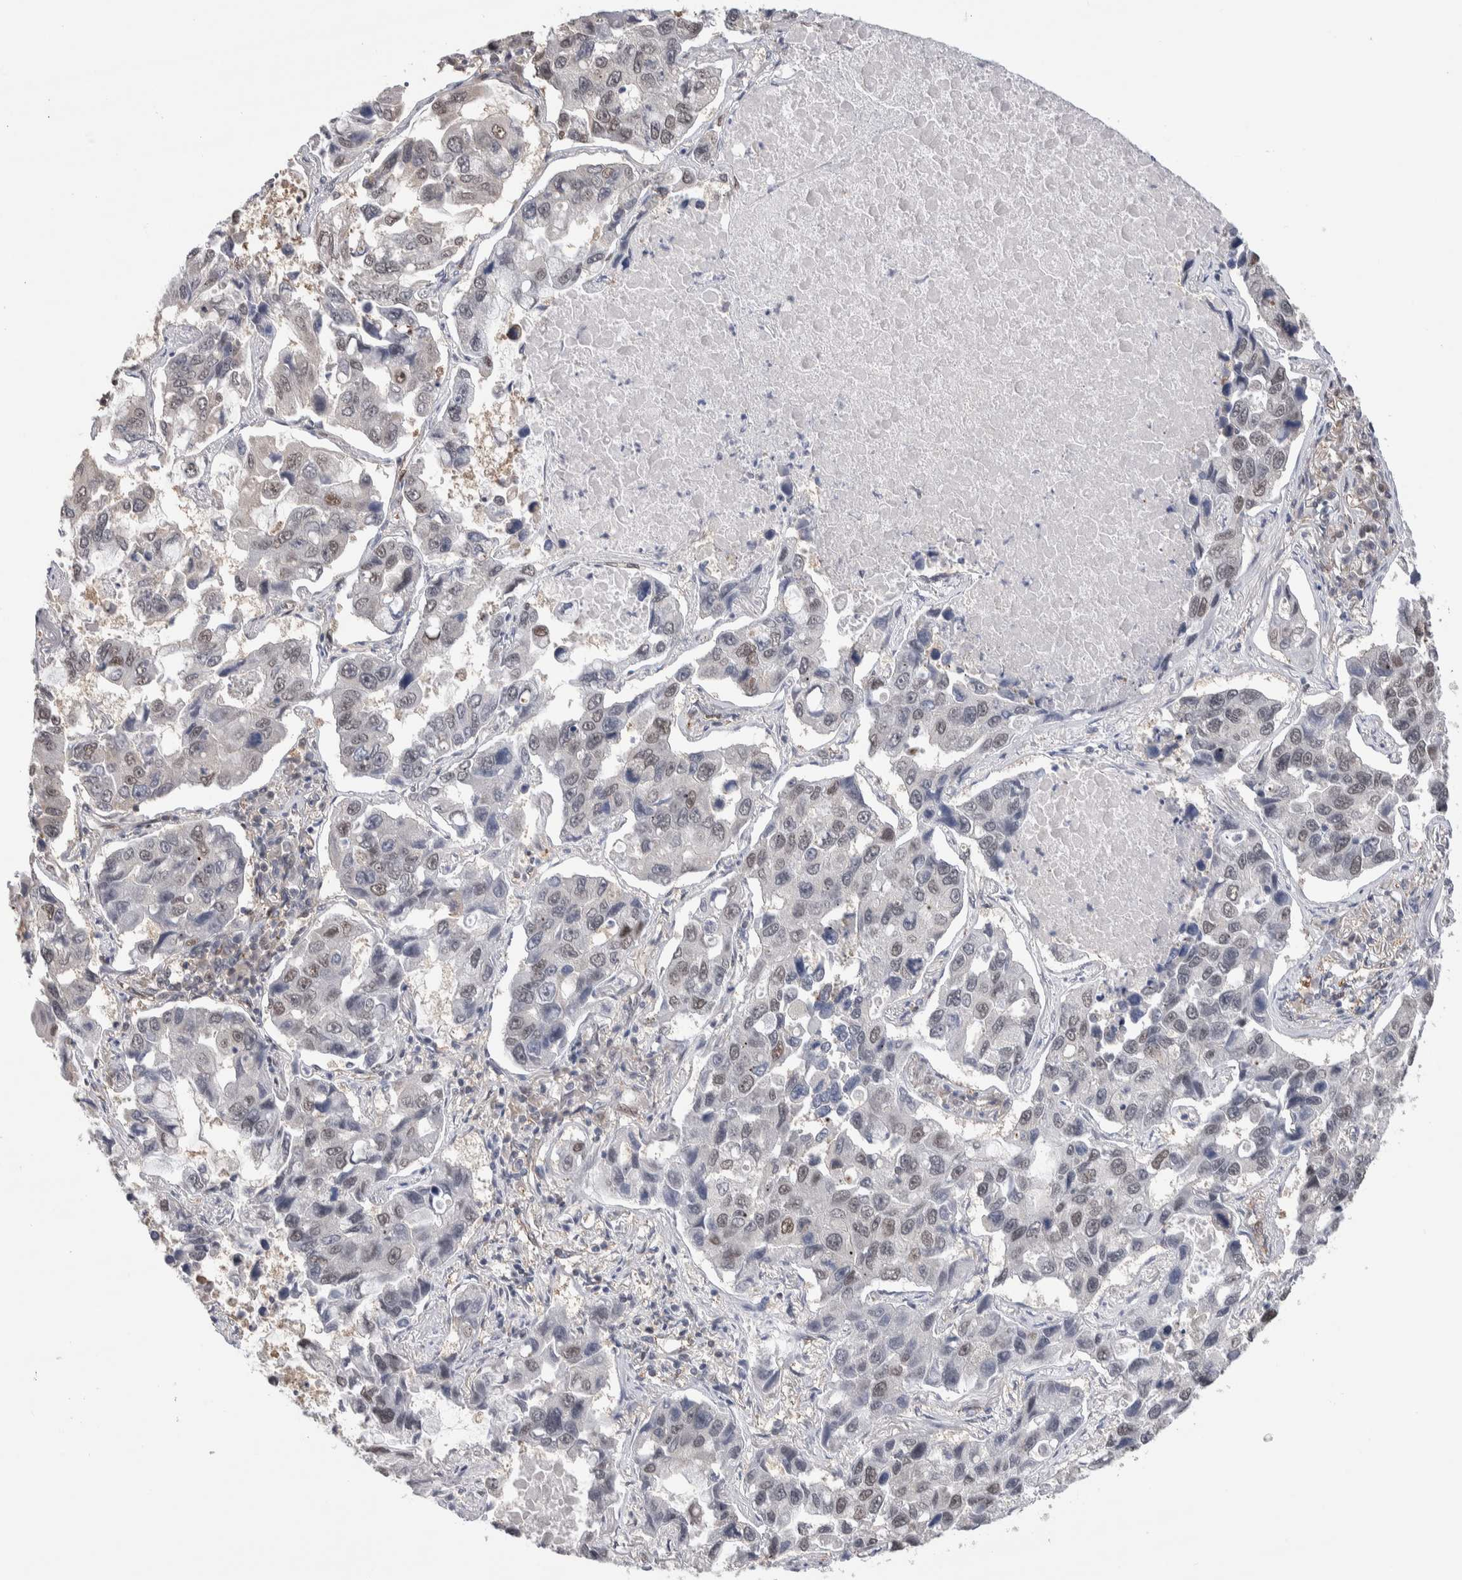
{"staining": {"intensity": "weak", "quantity": "25%-75%", "location": "nuclear"}, "tissue": "lung cancer", "cell_type": "Tumor cells", "image_type": "cancer", "snomed": [{"axis": "morphology", "description": "Adenocarcinoma, NOS"}, {"axis": "topography", "description": "Lung"}], "caption": "Tumor cells display weak nuclear positivity in about 25%-75% of cells in adenocarcinoma (lung).", "gene": "ZBTB49", "patient": {"sex": "male", "age": 64}}